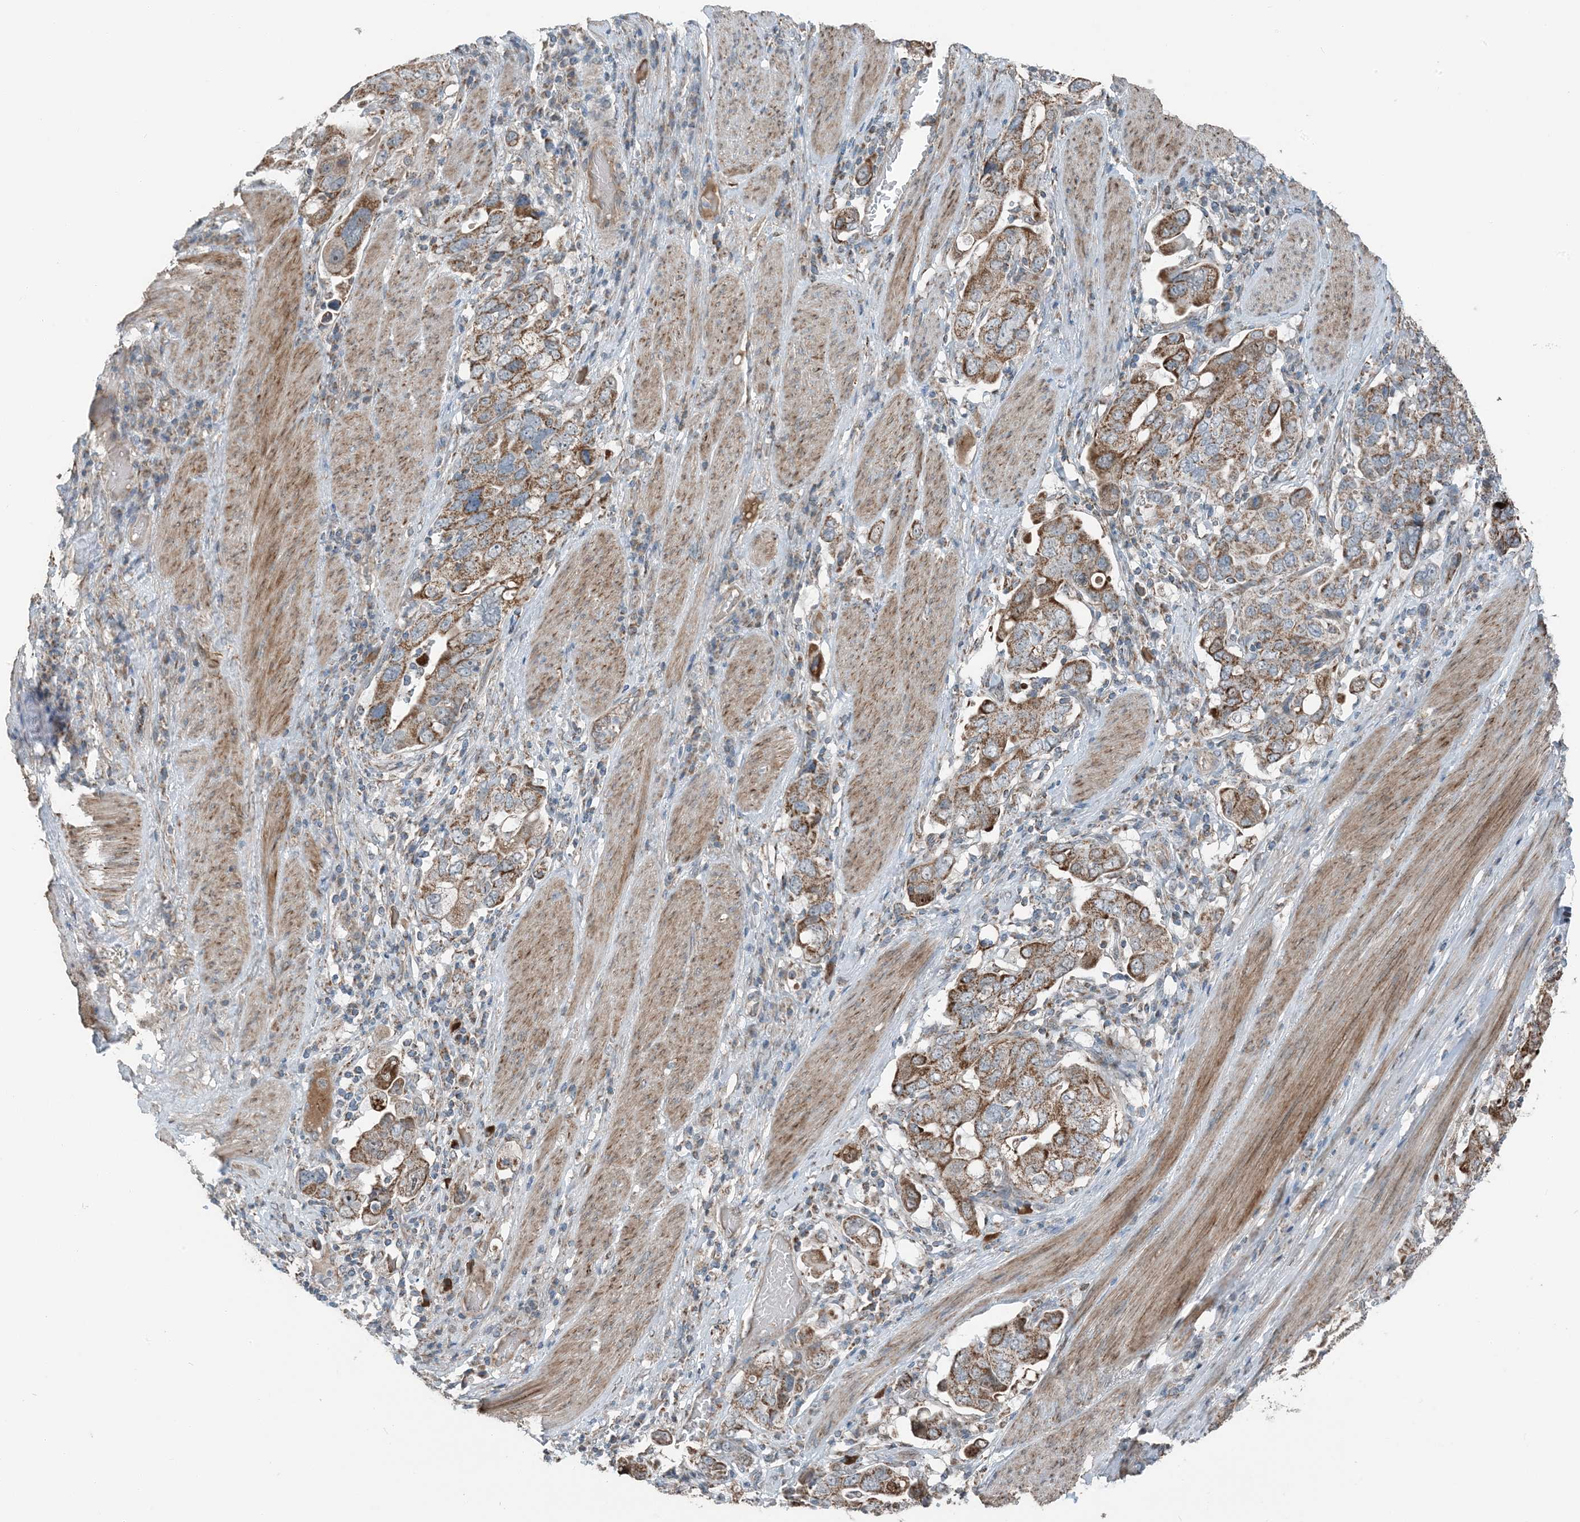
{"staining": {"intensity": "moderate", "quantity": ">75%", "location": "cytoplasmic/membranous"}, "tissue": "stomach cancer", "cell_type": "Tumor cells", "image_type": "cancer", "snomed": [{"axis": "morphology", "description": "Adenocarcinoma, NOS"}, {"axis": "topography", "description": "Stomach, upper"}], "caption": "Immunohistochemistry (IHC) of adenocarcinoma (stomach) reveals medium levels of moderate cytoplasmic/membranous positivity in approximately >75% of tumor cells. (DAB = brown stain, brightfield microscopy at high magnification).", "gene": "PILRB", "patient": {"sex": "male", "age": 62}}